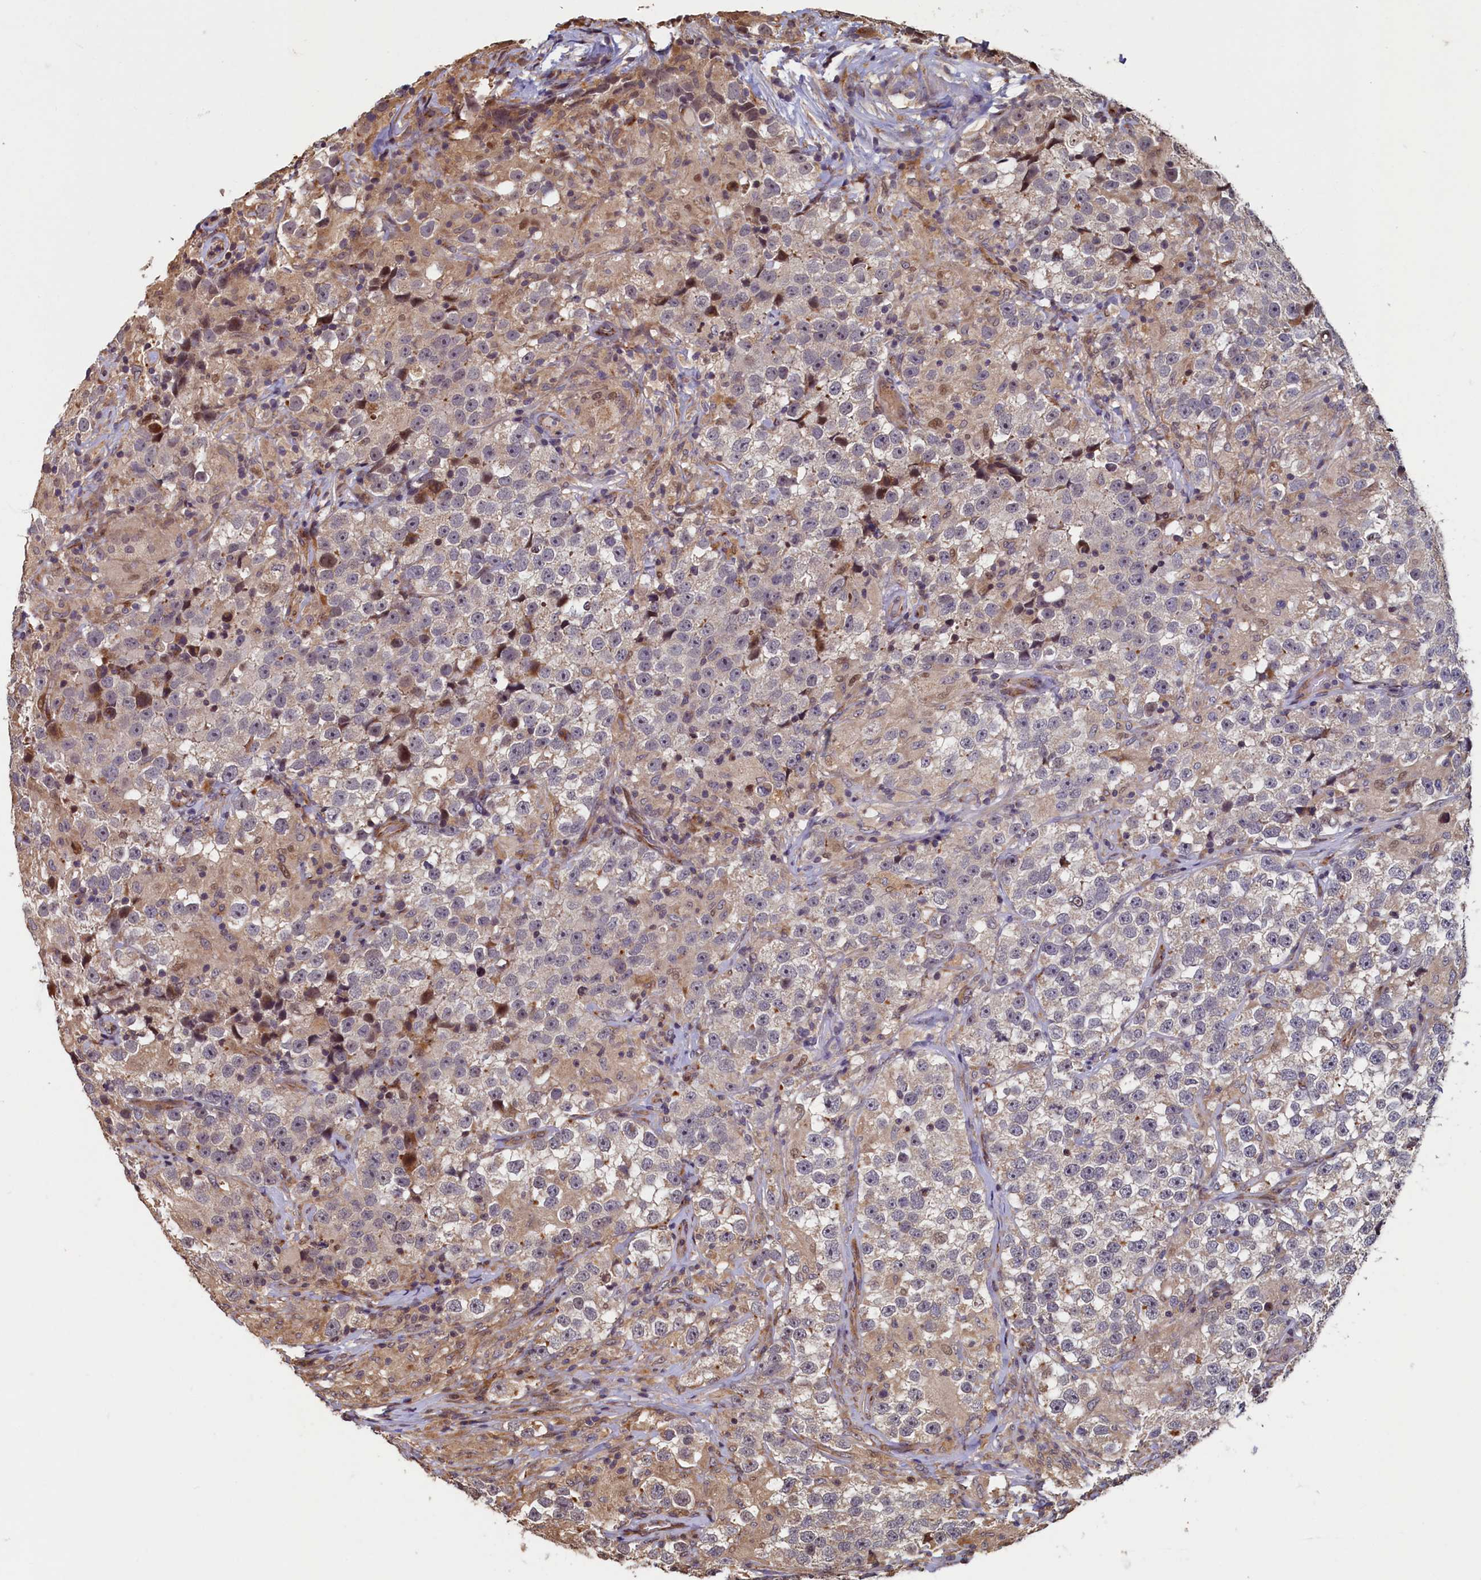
{"staining": {"intensity": "weak", "quantity": "25%-75%", "location": "cytoplasmic/membranous"}, "tissue": "testis cancer", "cell_type": "Tumor cells", "image_type": "cancer", "snomed": [{"axis": "morphology", "description": "Seminoma, NOS"}, {"axis": "topography", "description": "Testis"}], "caption": "Immunohistochemical staining of seminoma (testis) exhibits low levels of weak cytoplasmic/membranous staining in approximately 25%-75% of tumor cells.", "gene": "TMEM181", "patient": {"sex": "male", "age": 46}}